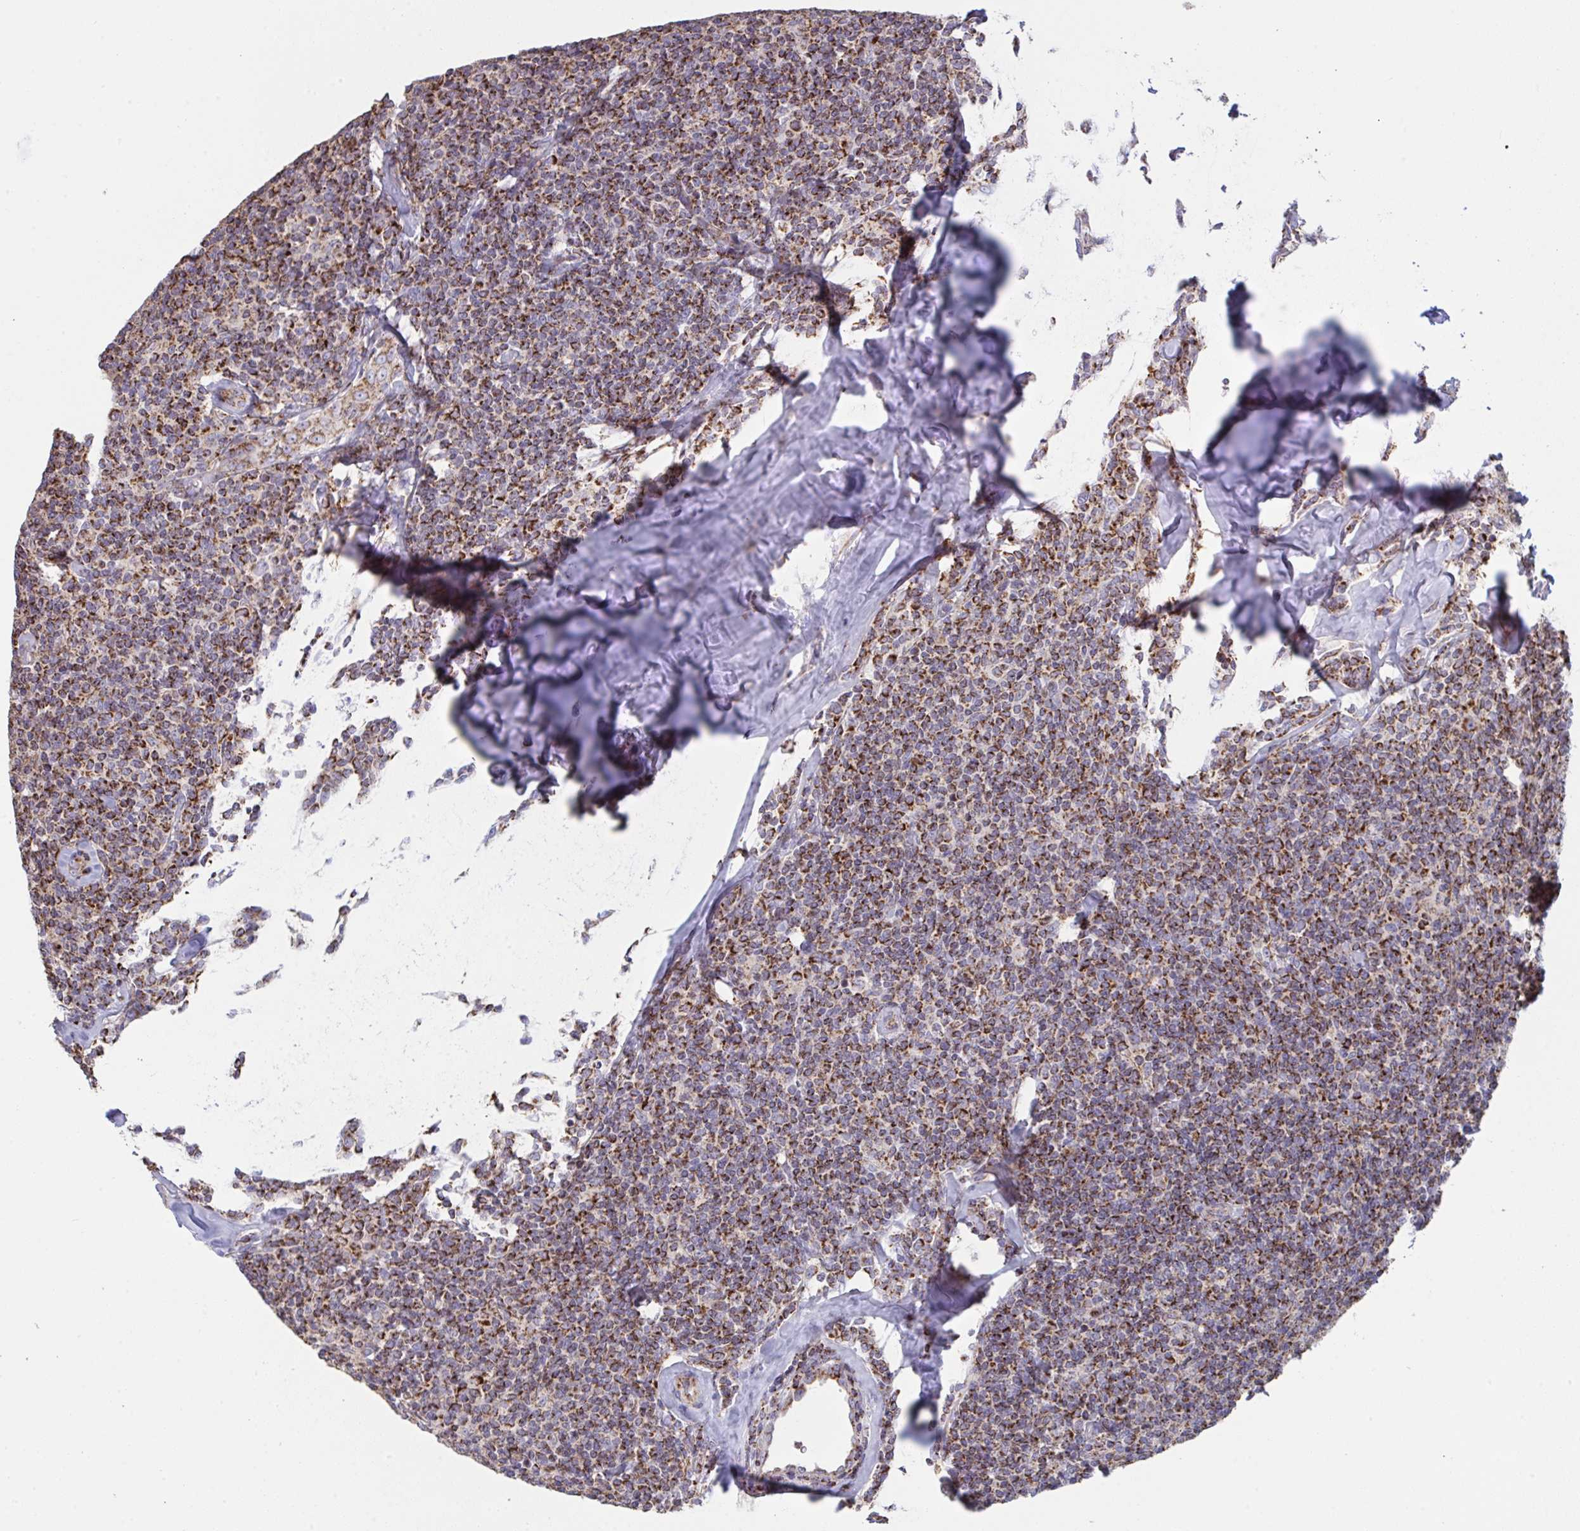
{"staining": {"intensity": "strong", "quantity": ">75%", "location": "cytoplasmic/membranous"}, "tissue": "lymphoma", "cell_type": "Tumor cells", "image_type": "cancer", "snomed": [{"axis": "morphology", "description": "Malignant lymphoma, non-Hodgkin's type, Low grade"}, {"axis": "topography", "description": "Lymph node"}], "caption": "Immunohistochemistry photomicrograph of neoplastic tissue: lymphoma stained using IHC reveals high levels of strong protein expression localized specifically in the cytoplasmic/membranous of tumor cells, appearing as a cytoplasmic/membranous brown color.", "gene": "MICOS10", "patient": {"sex": "female", "age": 56}}